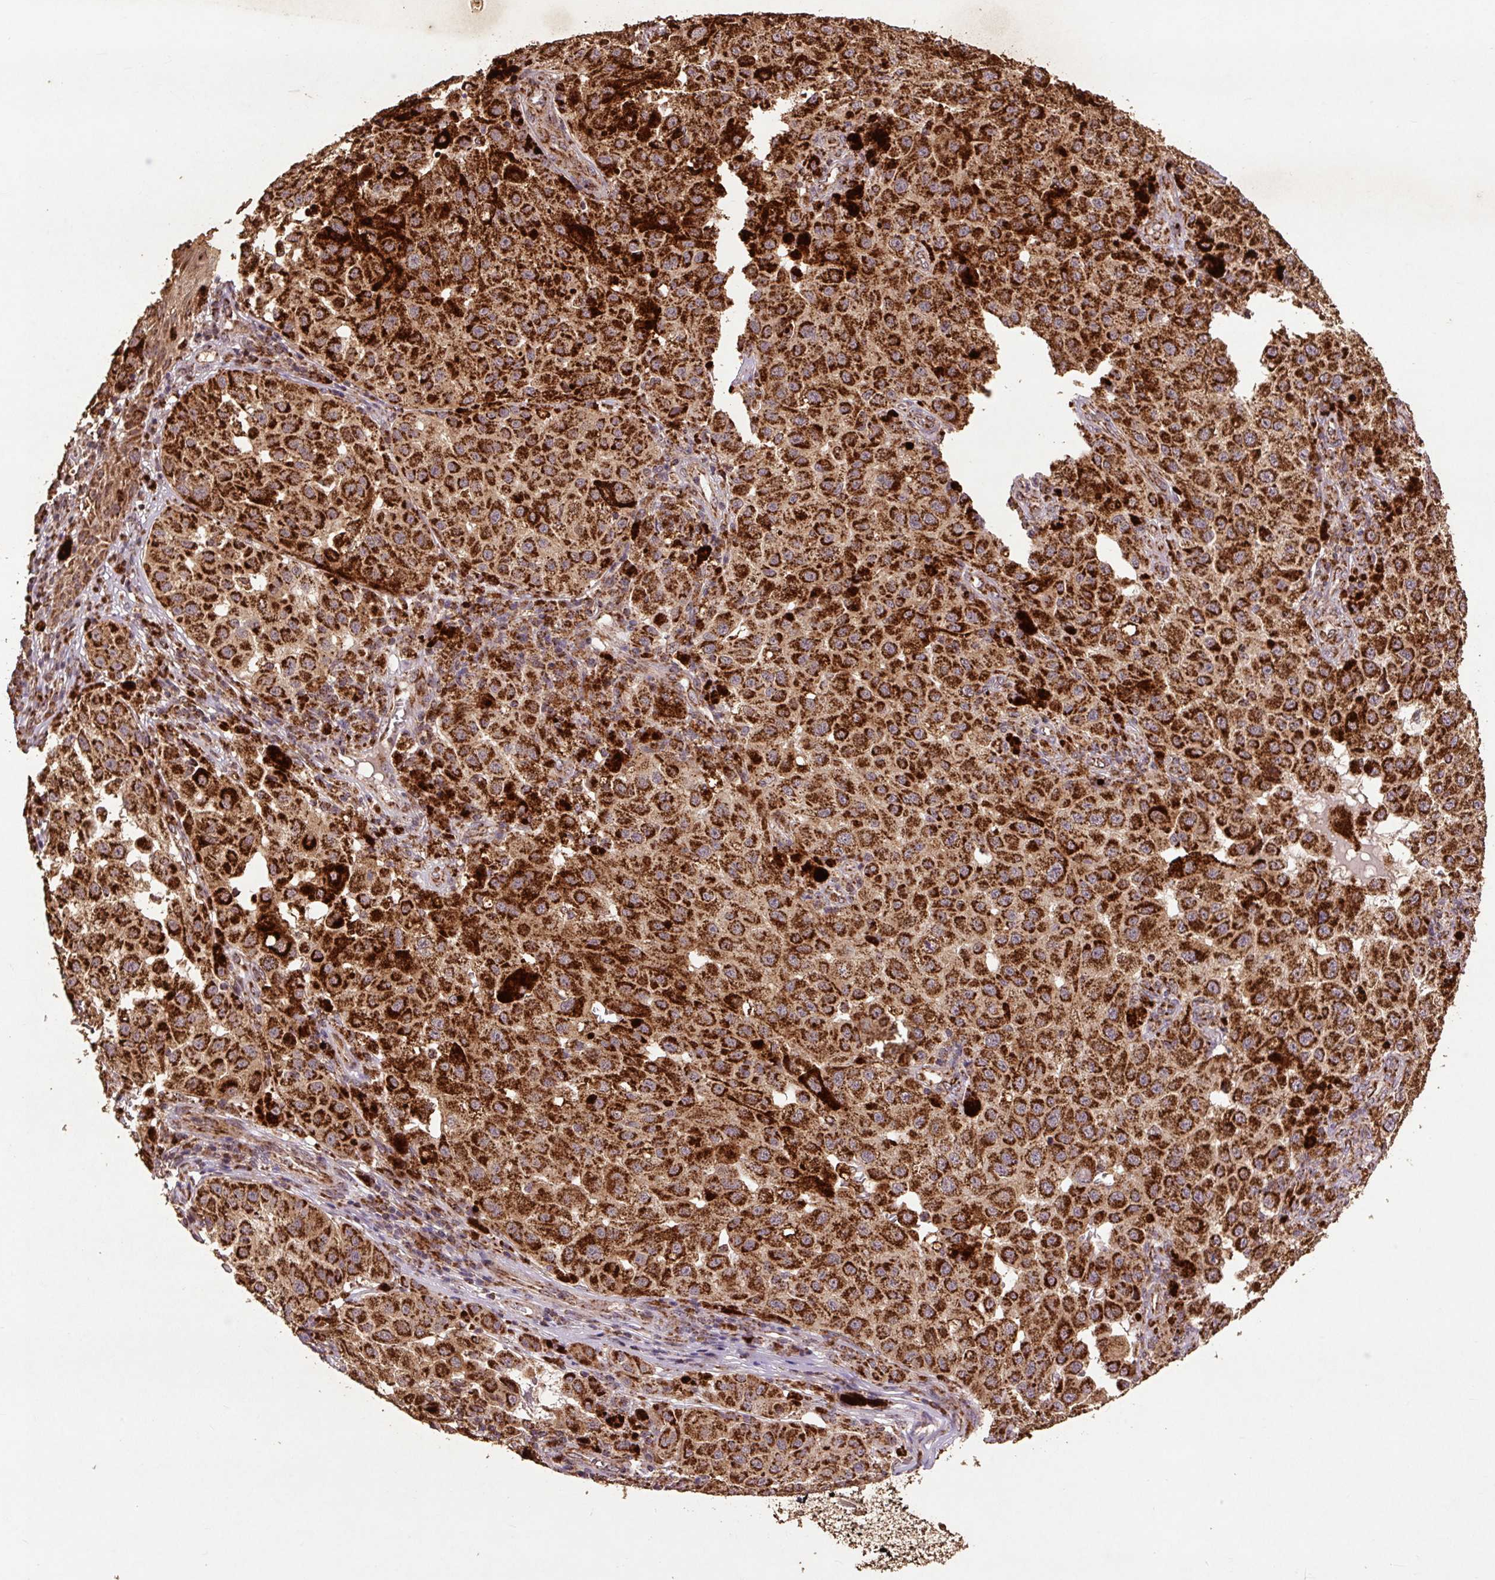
{"staining": {"intensity": "strong", "quantity": ">75%", "location": "cytoplasmic/membranous"}, "tissue": "melanoma", "cell_type": "Tumor cells", "image_type": "cancer", "snomed": [{"axis": "morphology", "description": "Malignant melanoma, NOS"}, {"axis": "topography", "description": "Skin"}], "caption": "Immunohistochemical staining of melanoma shows high levels of strong cytoplasmic/membranous protein staining in approximately >75% of tumor cells. (Stains: DAB in brown, nuclei in blue, Microscopy: brightfield microscopy at high magnification).", "gene": "ATP5F1A", "patient": {"sex": "female", "age": 64}}